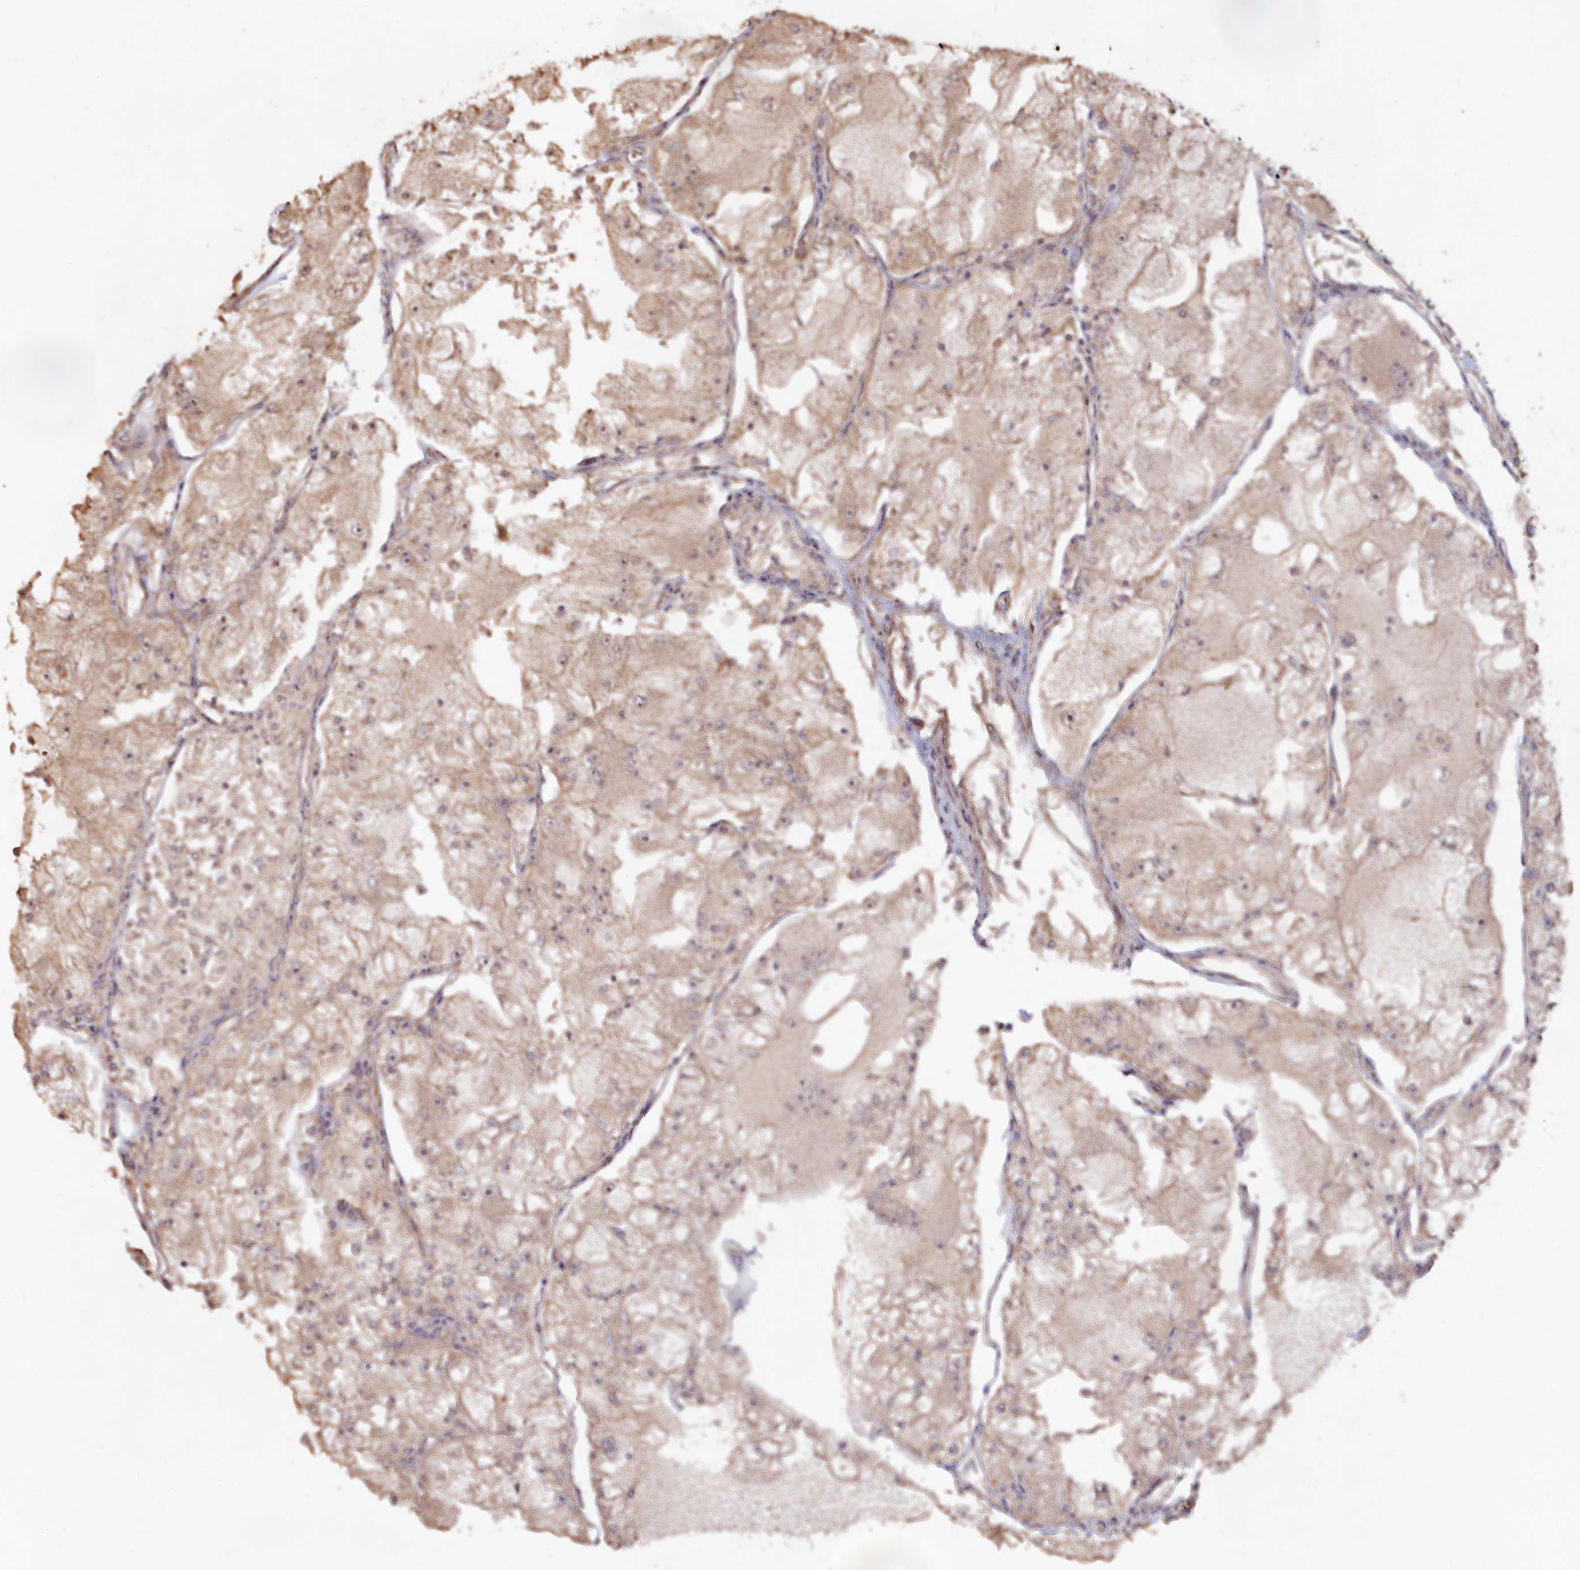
{"staining": {"intensity": "weak", "quantity": "25%-75%", "location": "cytoplasmic/membranous"}, "tissue": "renal cancer", "cell_type": "Tumor cells", "image_type": "cancer", "snomed": [{"axis": "morphology", "description": "Adenocarcinoma, NOS"}, {"axis": "topography", "description": "Kidney"}], "caption": "The histopathology image displays staining of renal cancer (adenocarcinoma), revealing weak cytoplasmic/membranous protein staining (brown color) within tumor cells.", "gene": "LAYN", "patient": {"sex": "female", "age": 72}}